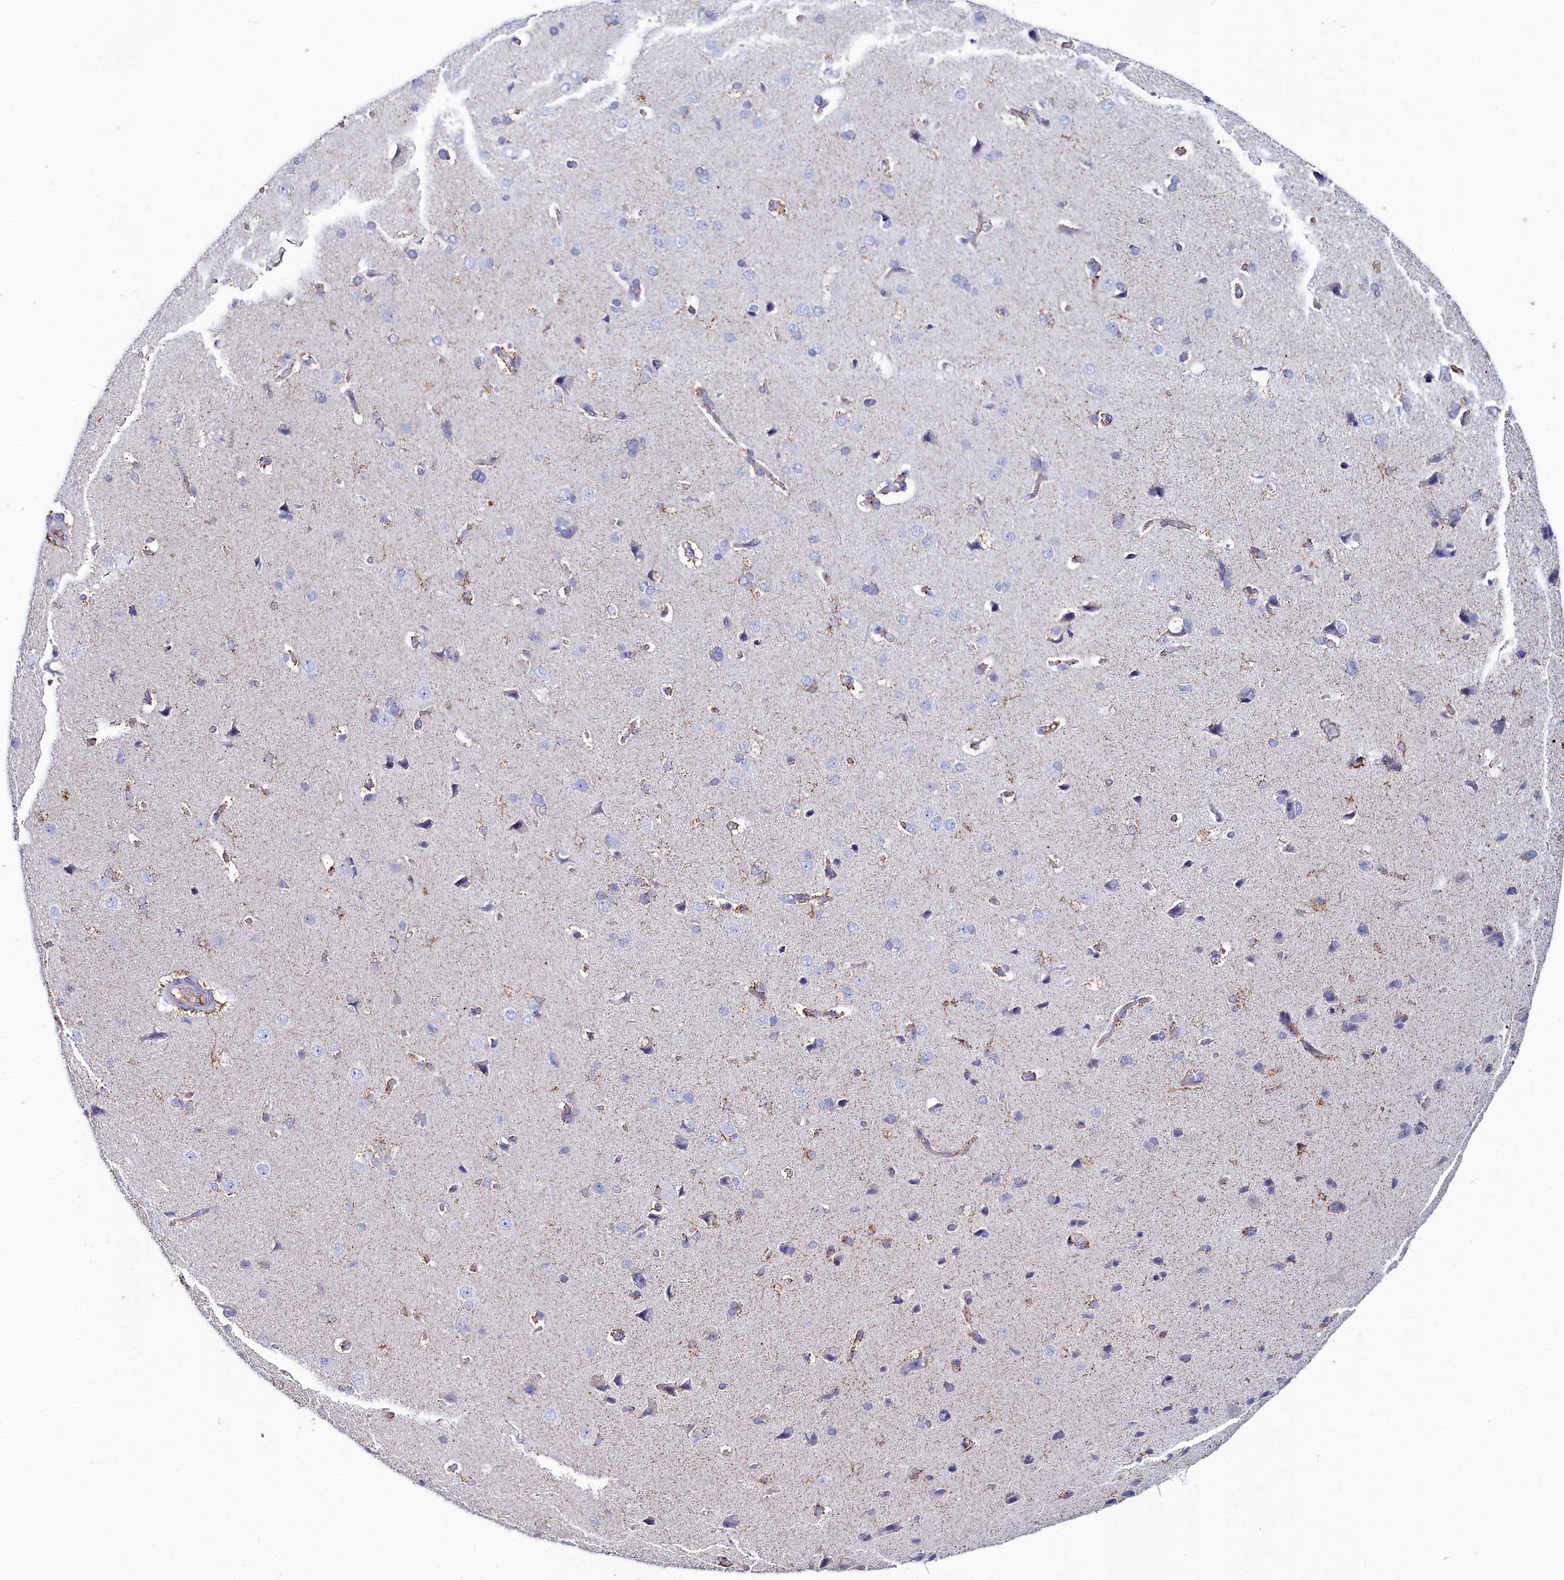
{"staining": {"intensity": "negative", "quantity": "none", "location": "none"}, "tissue": "cerebral cortex", "cell_type": "Endothelial cells", "image_type": "normal", "snomed": [{"axis": "morphology", "description": "Normal tissue, NOS"}, {"axis": "topography", "description": "Cerebral cortex"}], "caption": "Immunohistochemistry (IHC) of normal human cerebral cortex demonstrates no expression in endothelial cells.", "gene": "SLC49A3", "patient": {"sex": "male", "age": 62}}